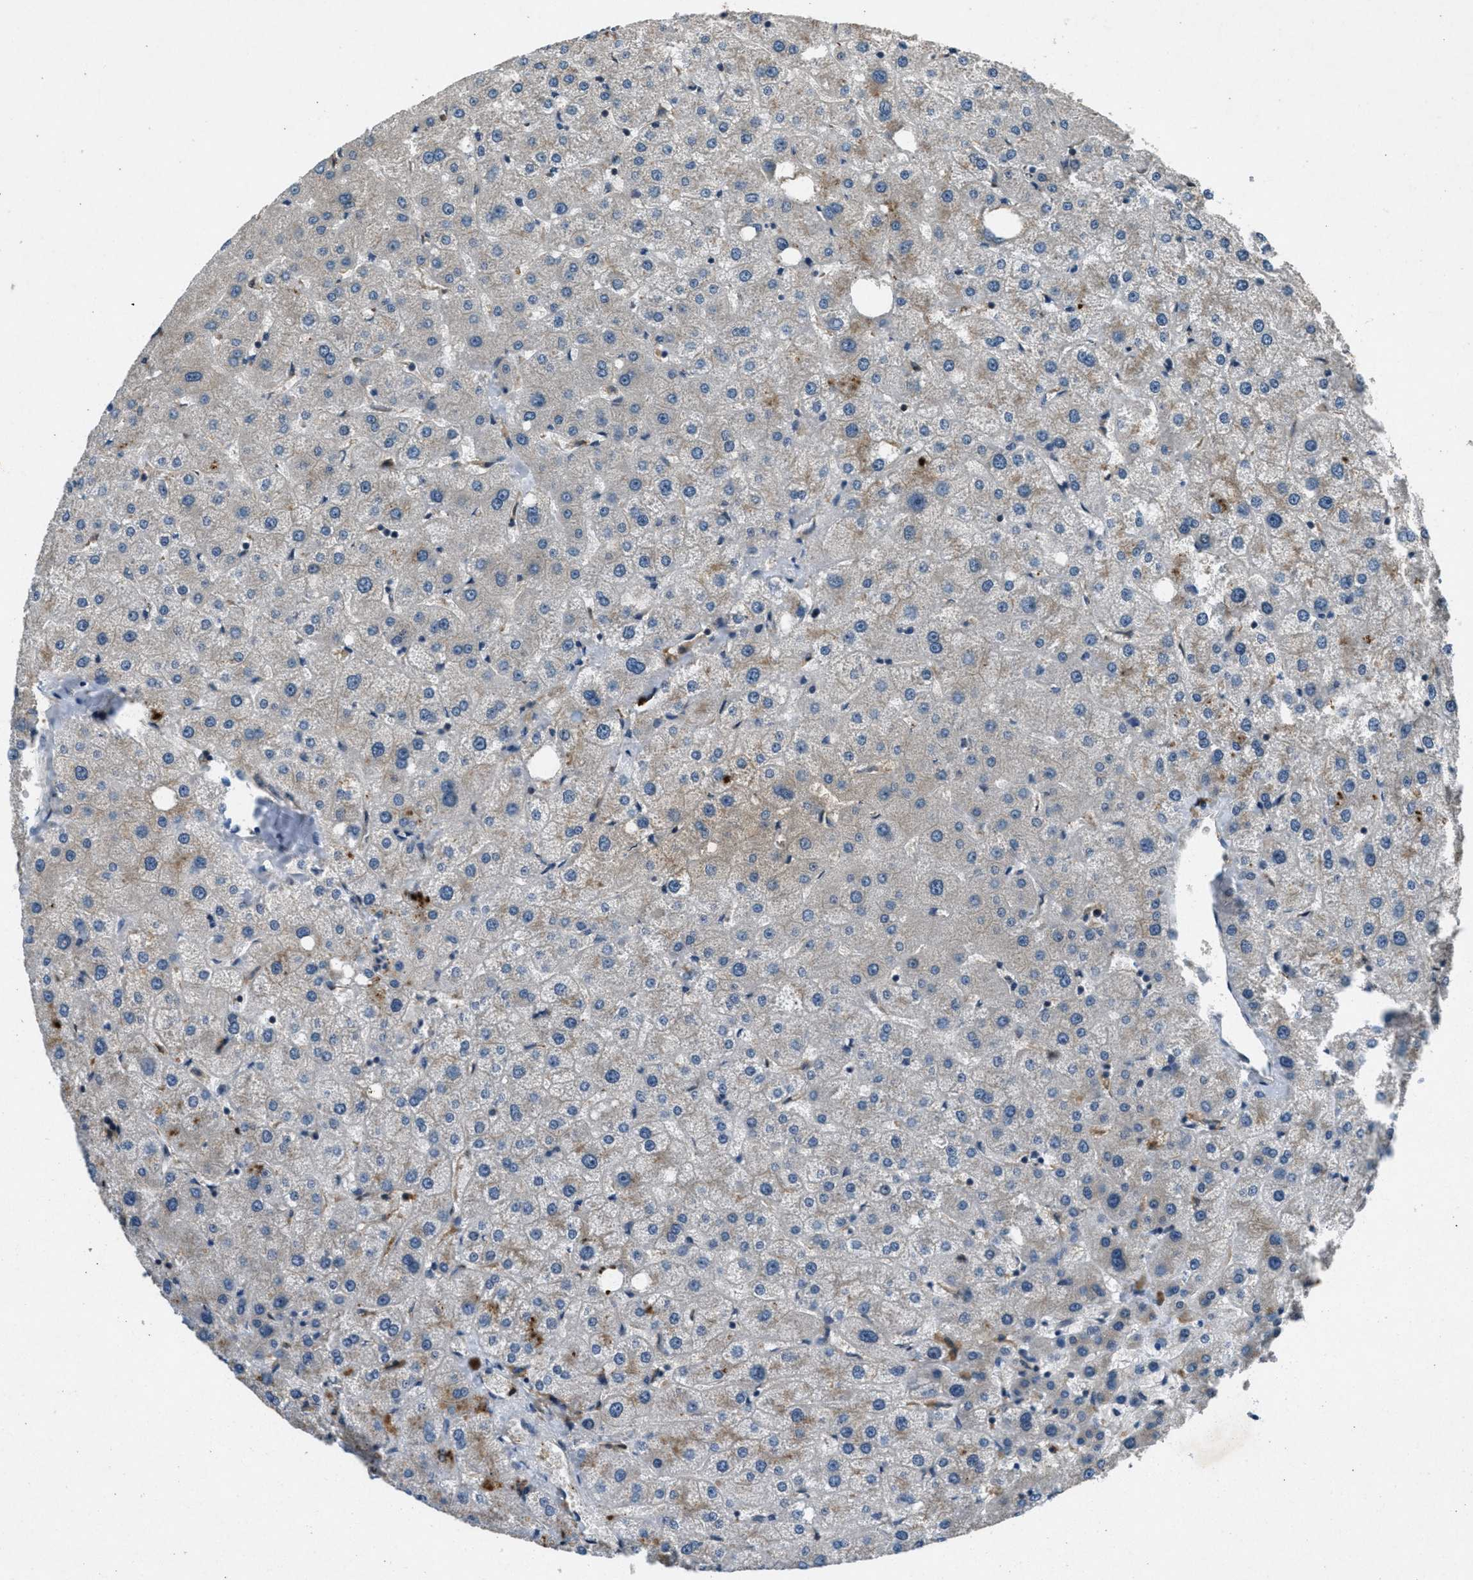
{"staining": {"intensity": "negative", "quantity": "none", "location": "none"}, "tissue": "liver", "cell_type": "Cholangiocytes", "image_type": "normal", "snomed": [{"axis": "morphology", "description": "Normal tissue, NOS"}, {"axis": "topography", "description": "Liver"}], "caption": "Immunohistochemistry histopathology image of normal liver stained for a protein (brown), which displays no staining in cholangiocytes. The staining was performed using DAB to visualize the protein expression in brown, while the nuclei were stained in blue with hematoxylin (Magnification: 20x).", "gene": "EPSTI1", "patient": {"sex": "male", "age": 73}}